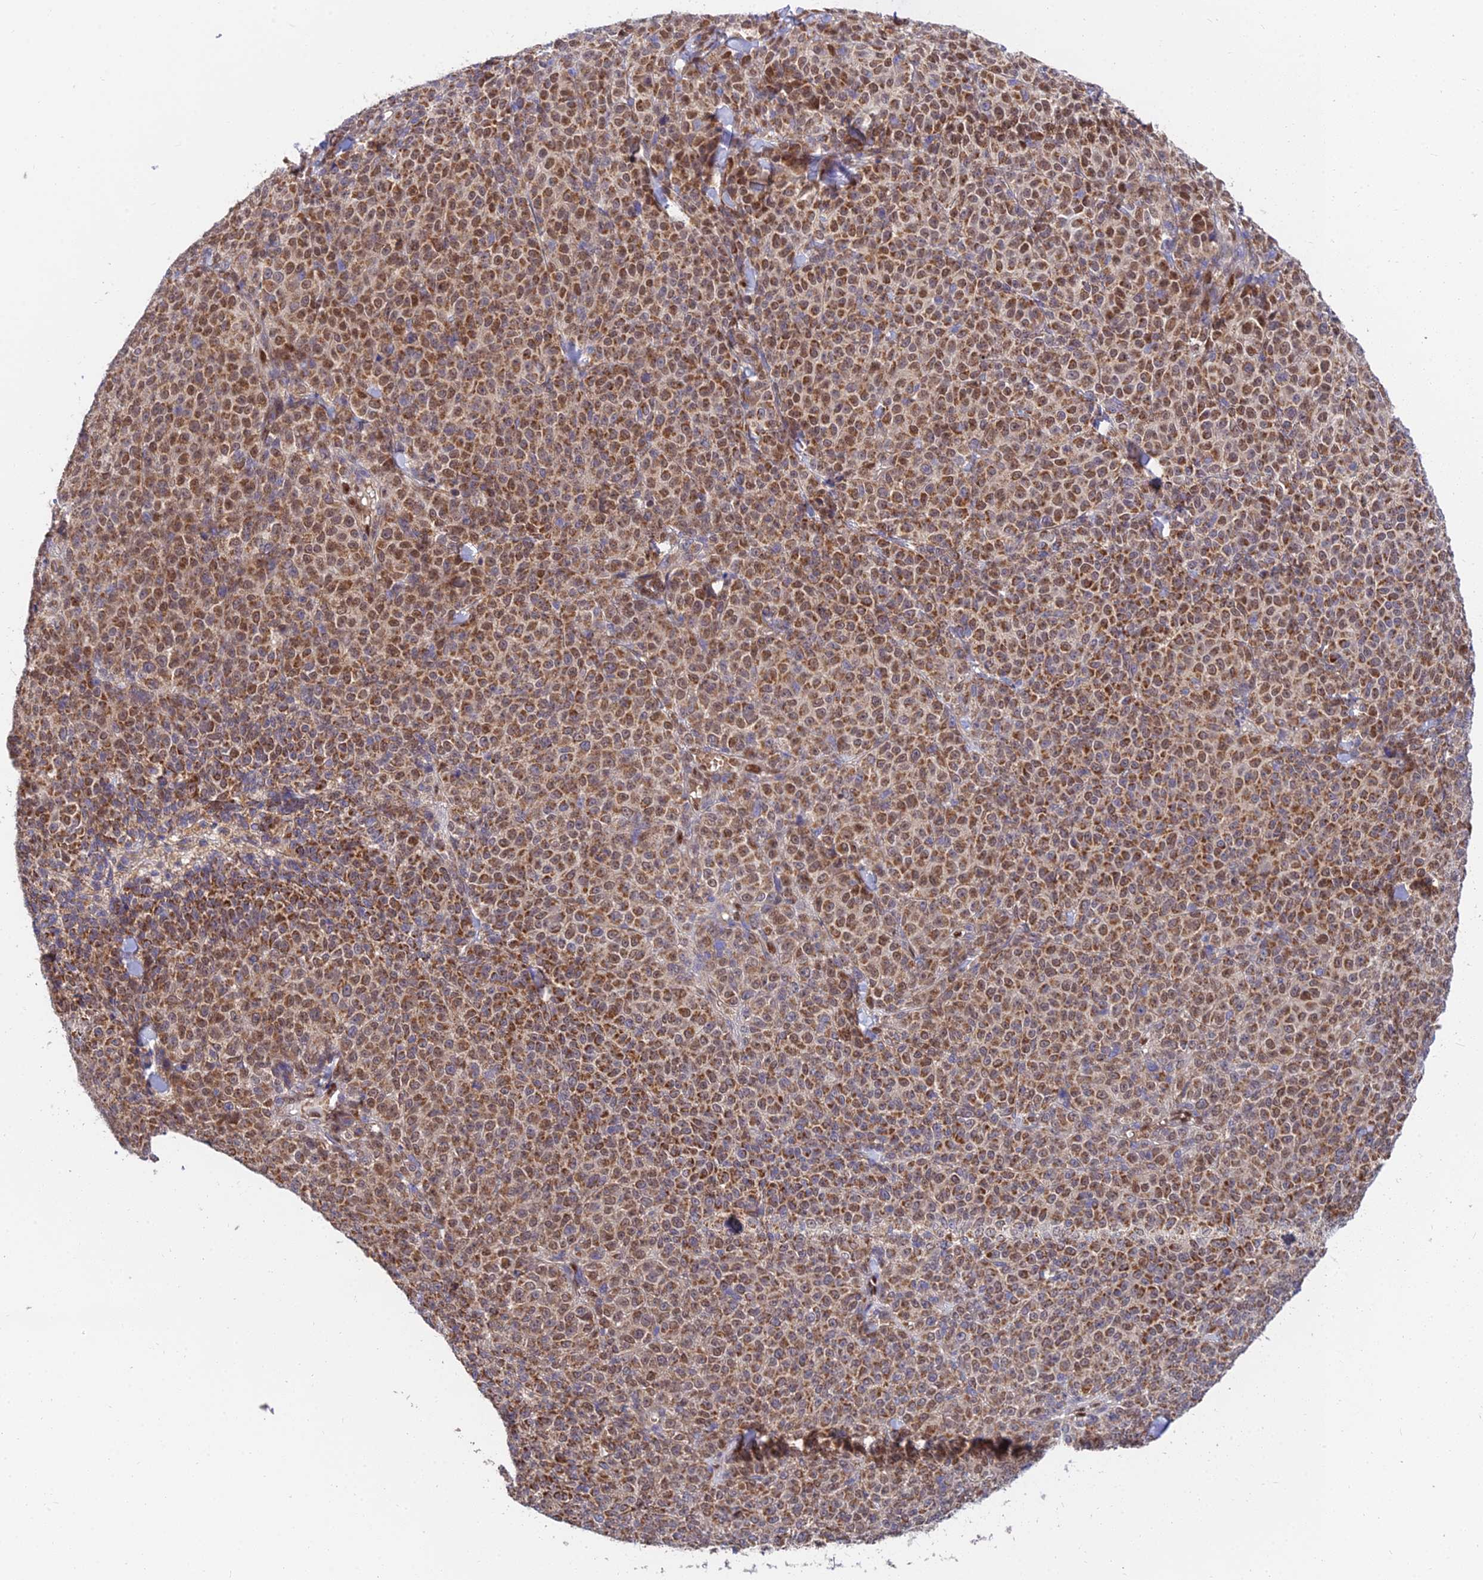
{"staining": {"intensity": "moderate", "quantity": ">75%", "location": "cytoplasmic/membranous,nuclear"}, "tissue": "melanoma", "cell_type": "Tumor cells", "image_type": "cancer", "snomed": [{"axis": "morphology", "description": "Normal tissue, NOS"}, {"axis": "morphology", "description": "Malignant melanoma, NOS"}, {"axis": "topography", "description": "Skin"}], "caption": "A high-resolution image shows IHC staining of melanoma, which displays moderate cytoplasmic/membranous and nuclear positivity in approximately >75% of tumor cells.", "gene": "PODNL1", "patient": {"sex": "female", "age": 34}}